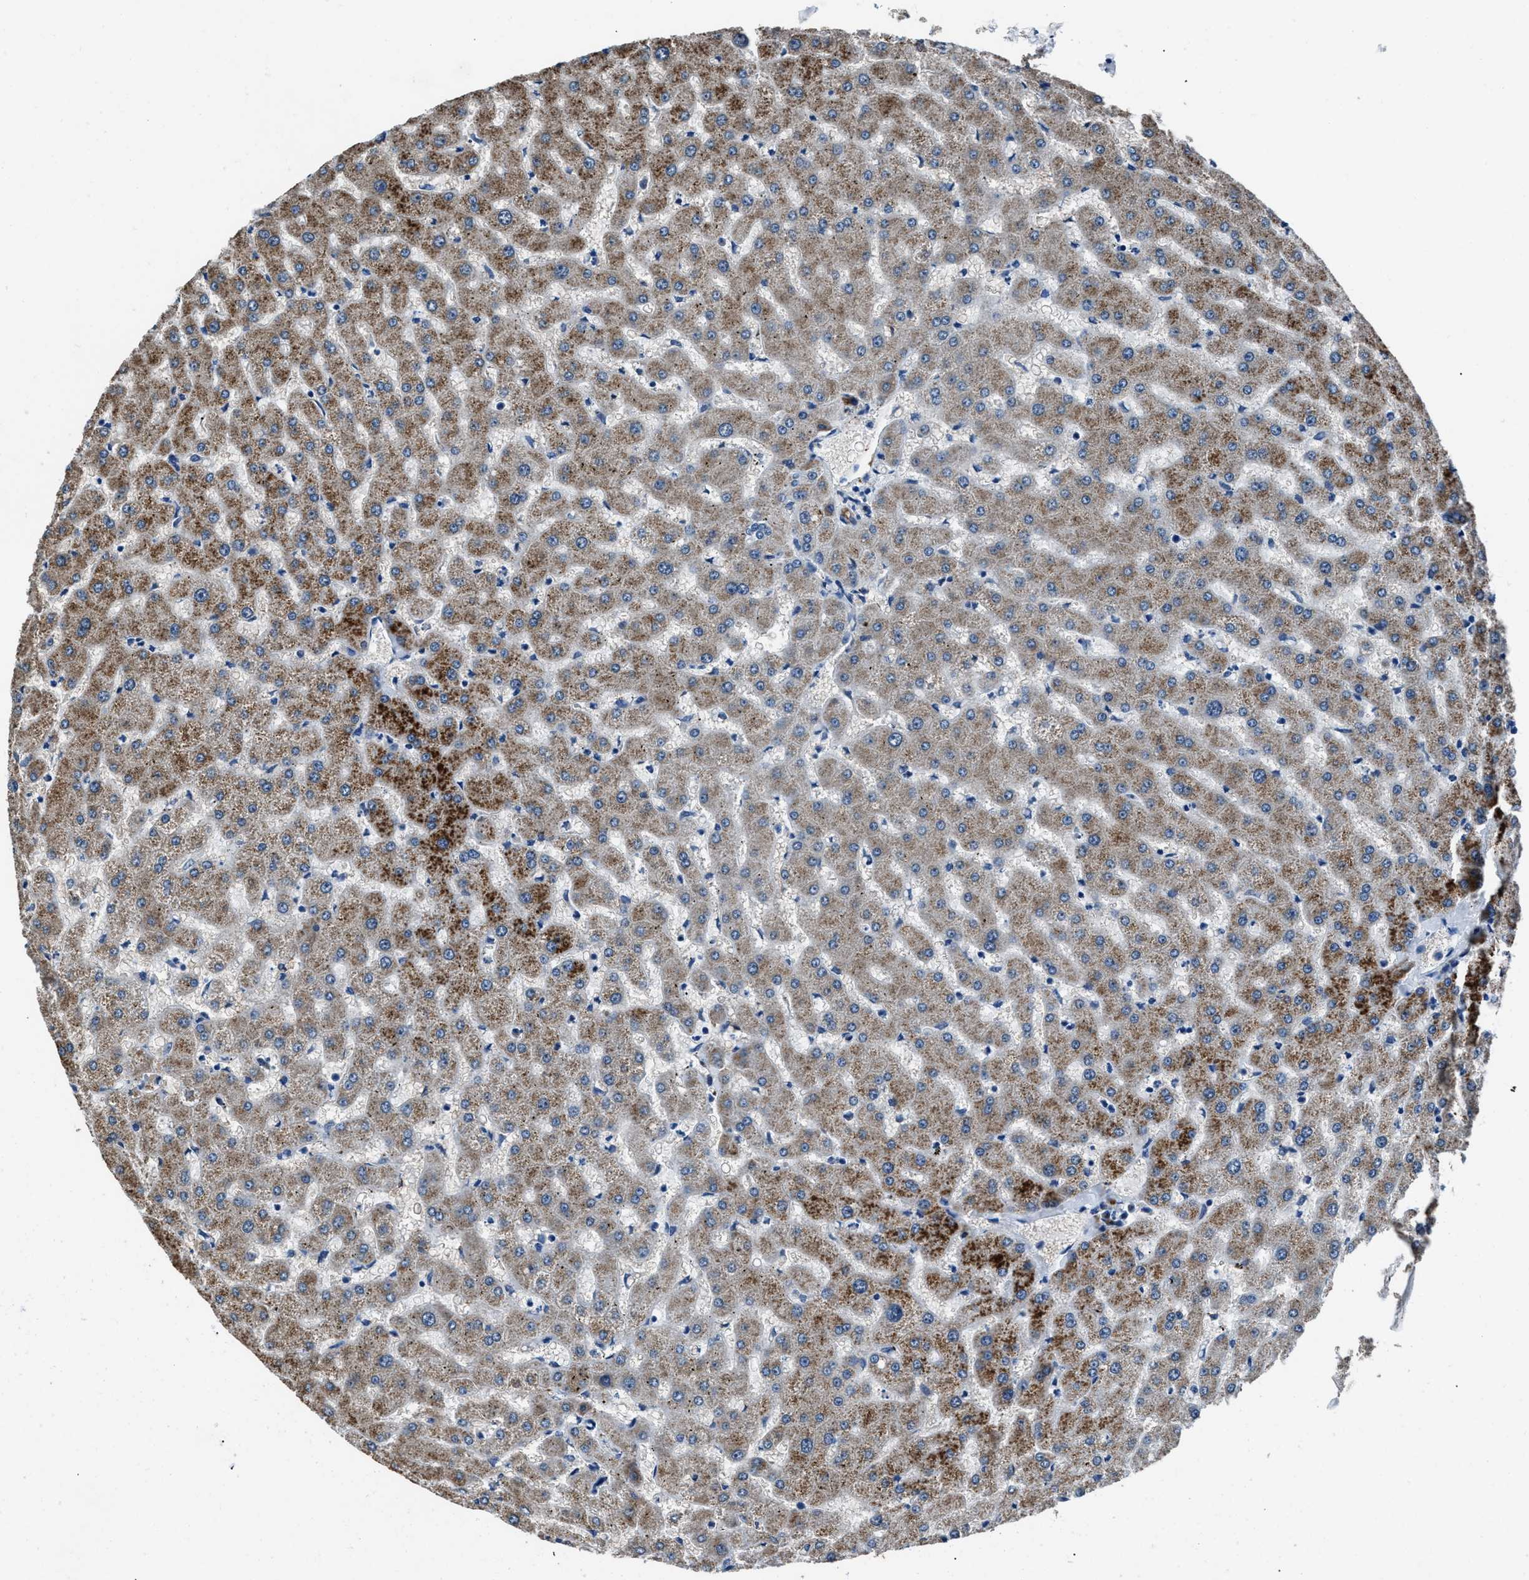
{"staining": {"intensity": "negative", "quantity": "none", "location": "none"}, "tissue": "liver", "cell_type": "Cholangiocytes", "image_type": "normal", "snomed": [{"axis": "morphology", "description": "Normal tissue, NOS"}, {"axis": "topography", "description": "Liver"}], "caption": "This is an immunohistochemistry photomicrograph of benign human liver. There is no positivity in cholangiocytes.", "gene": "PRTFDC1", "patient": {"sex": "female", "age": 63}}